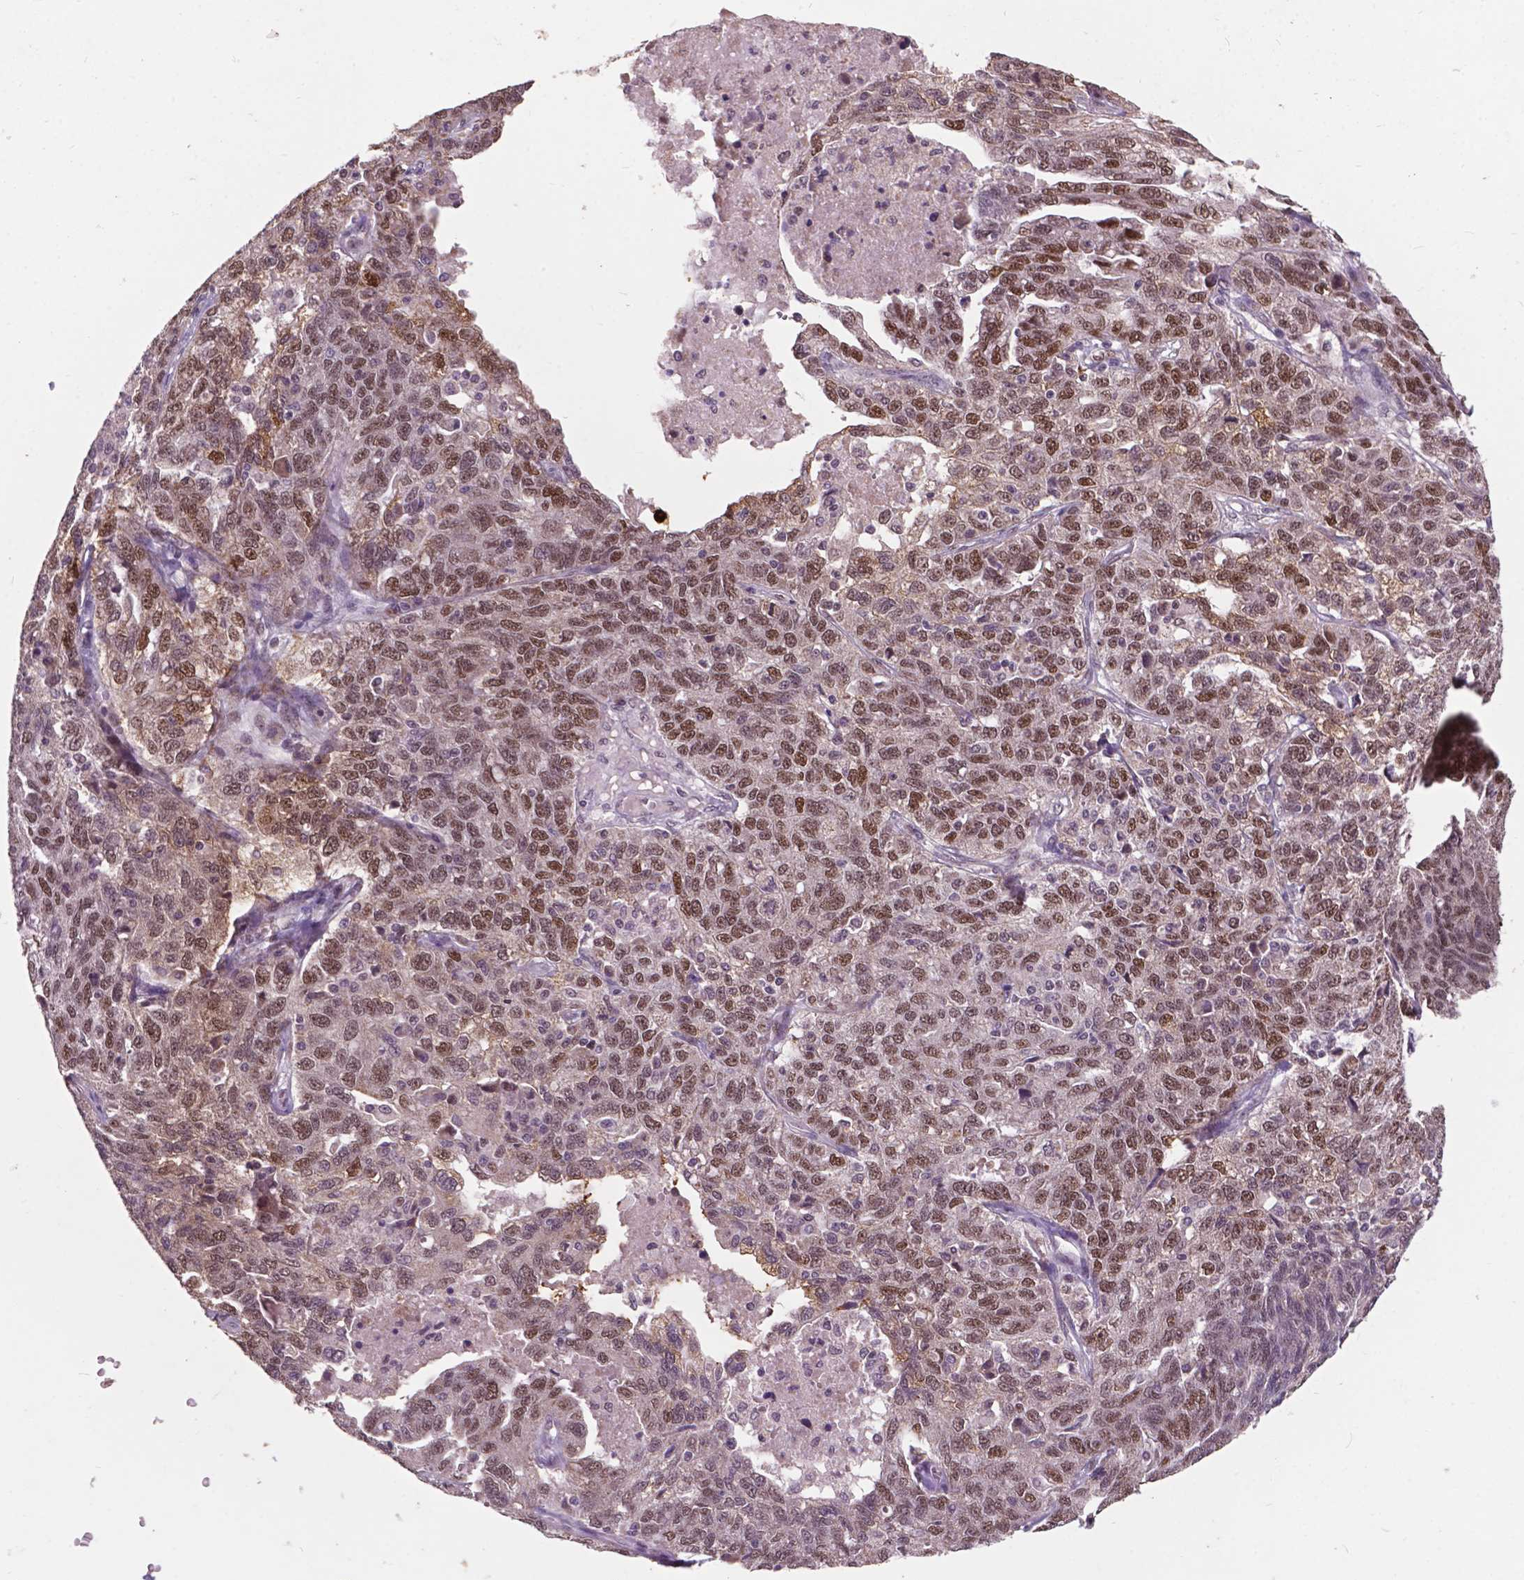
{"staining": {"intensity": "moderate", "quantity": ">75%", "location": "nuclear"}, "tissue": "ovarian cancer", "cell_type": "Tumor cells", "image_type": "cancer", "snomed": [{"axis": "morphology", "description": "Cystadenocarcinoma, serous, NOS"}, {"axis": "topography", "description": "Ovary"}], "caption": "Approximately >75% of tumor cells in ovarian serous cystadenocarcinoma display moderate nuclear protein positivity as visualized by brown immunohistochemical staining.", "gene": "MSH2", "patient": {"sex": "female", "age": 71}}